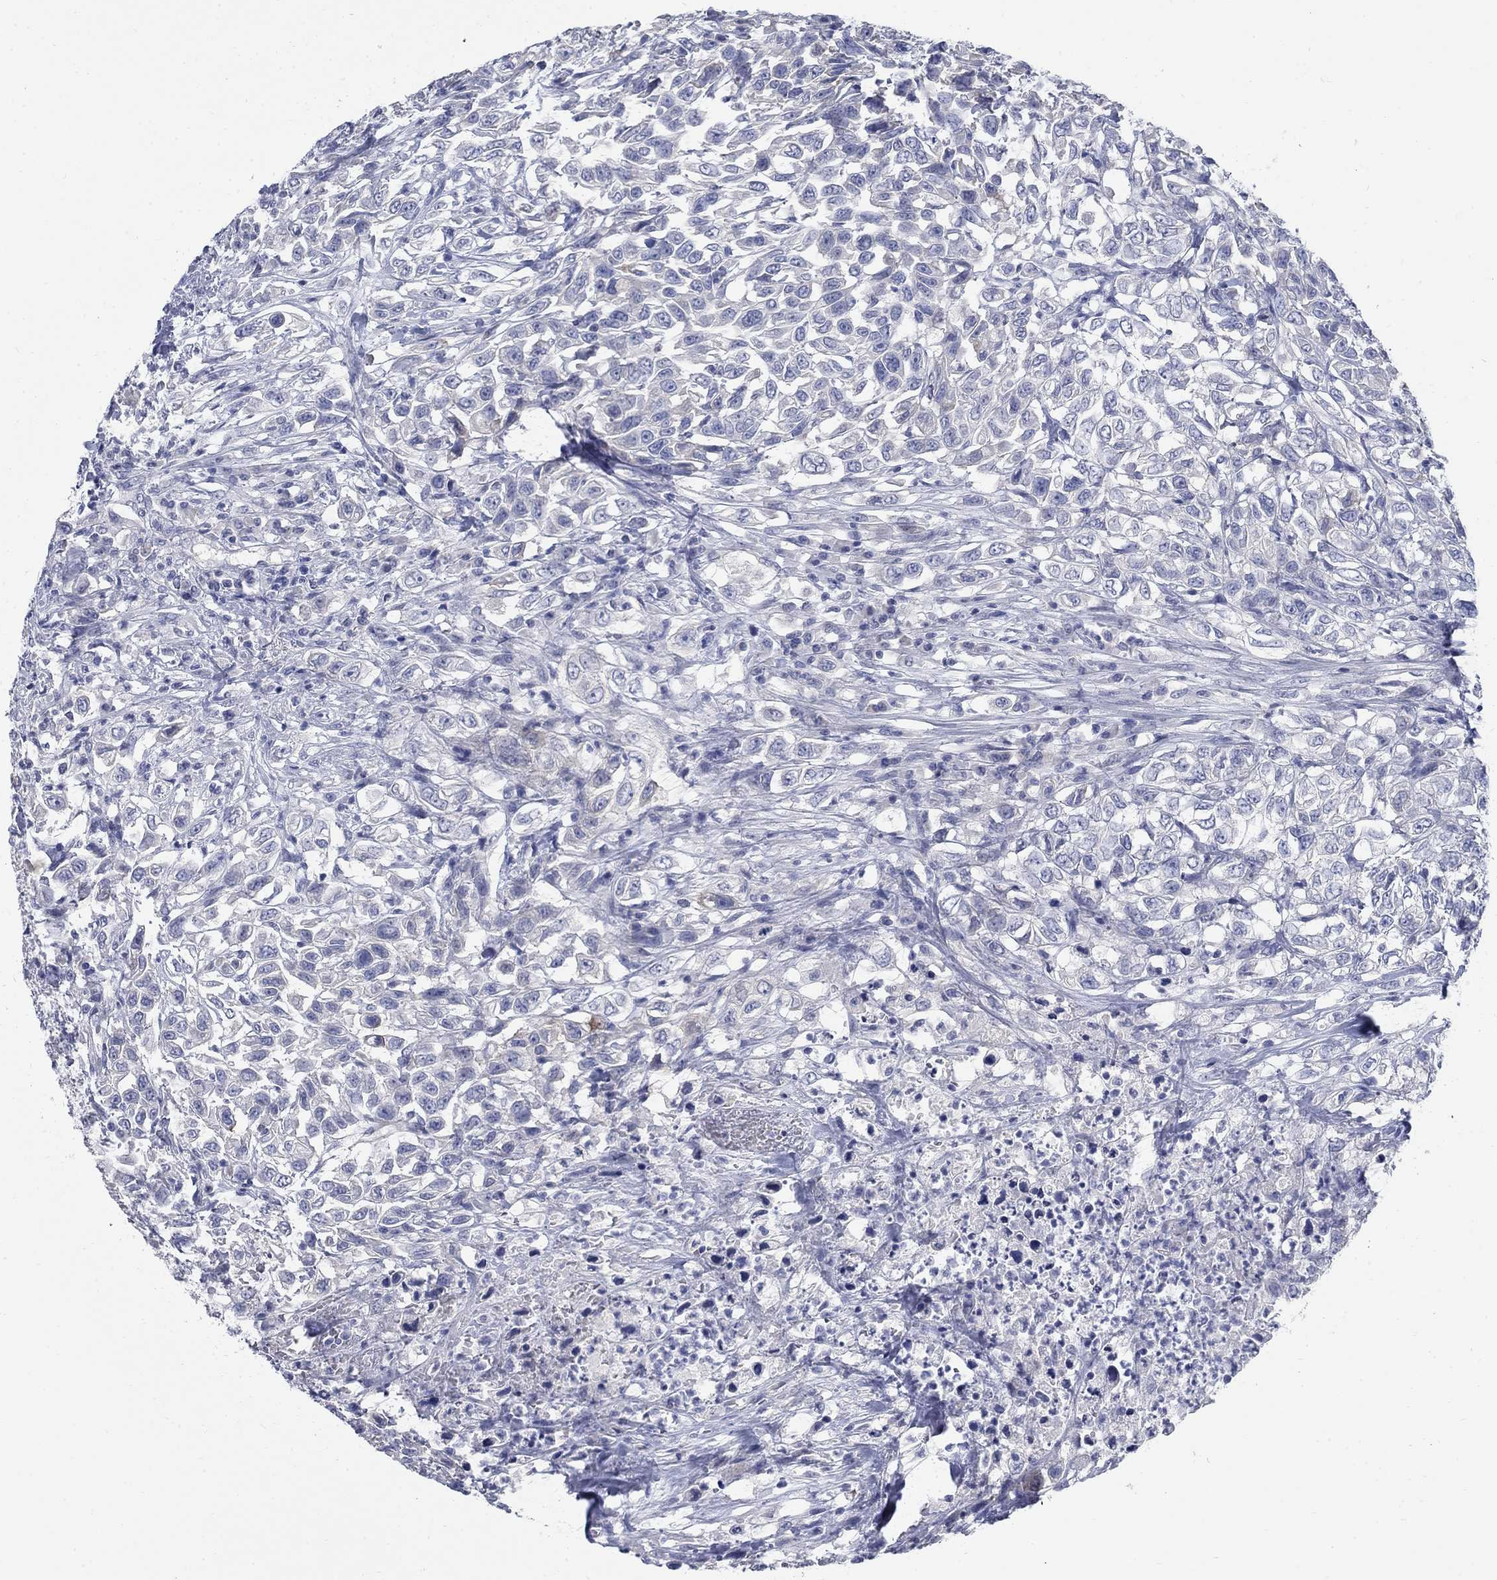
{"staining": {"intensity": "negative", "quantity": "none", "location": "none"}, "tissue": "urothelial cancer", "cell_type": "Tumor cells", "image_type": "cancer", "snomed": [{"axis": "morphology", "description": "Urothelial carcinoma, High grade"}, {"axis": "topography", "description": "Urinary bladder"}], "caption": "The micrograph demonstrates no staining of tumor cells in high-grade urothelial carcinoma.", "gene": "DNER", "patient": {"sex": "female", "age": 56}}